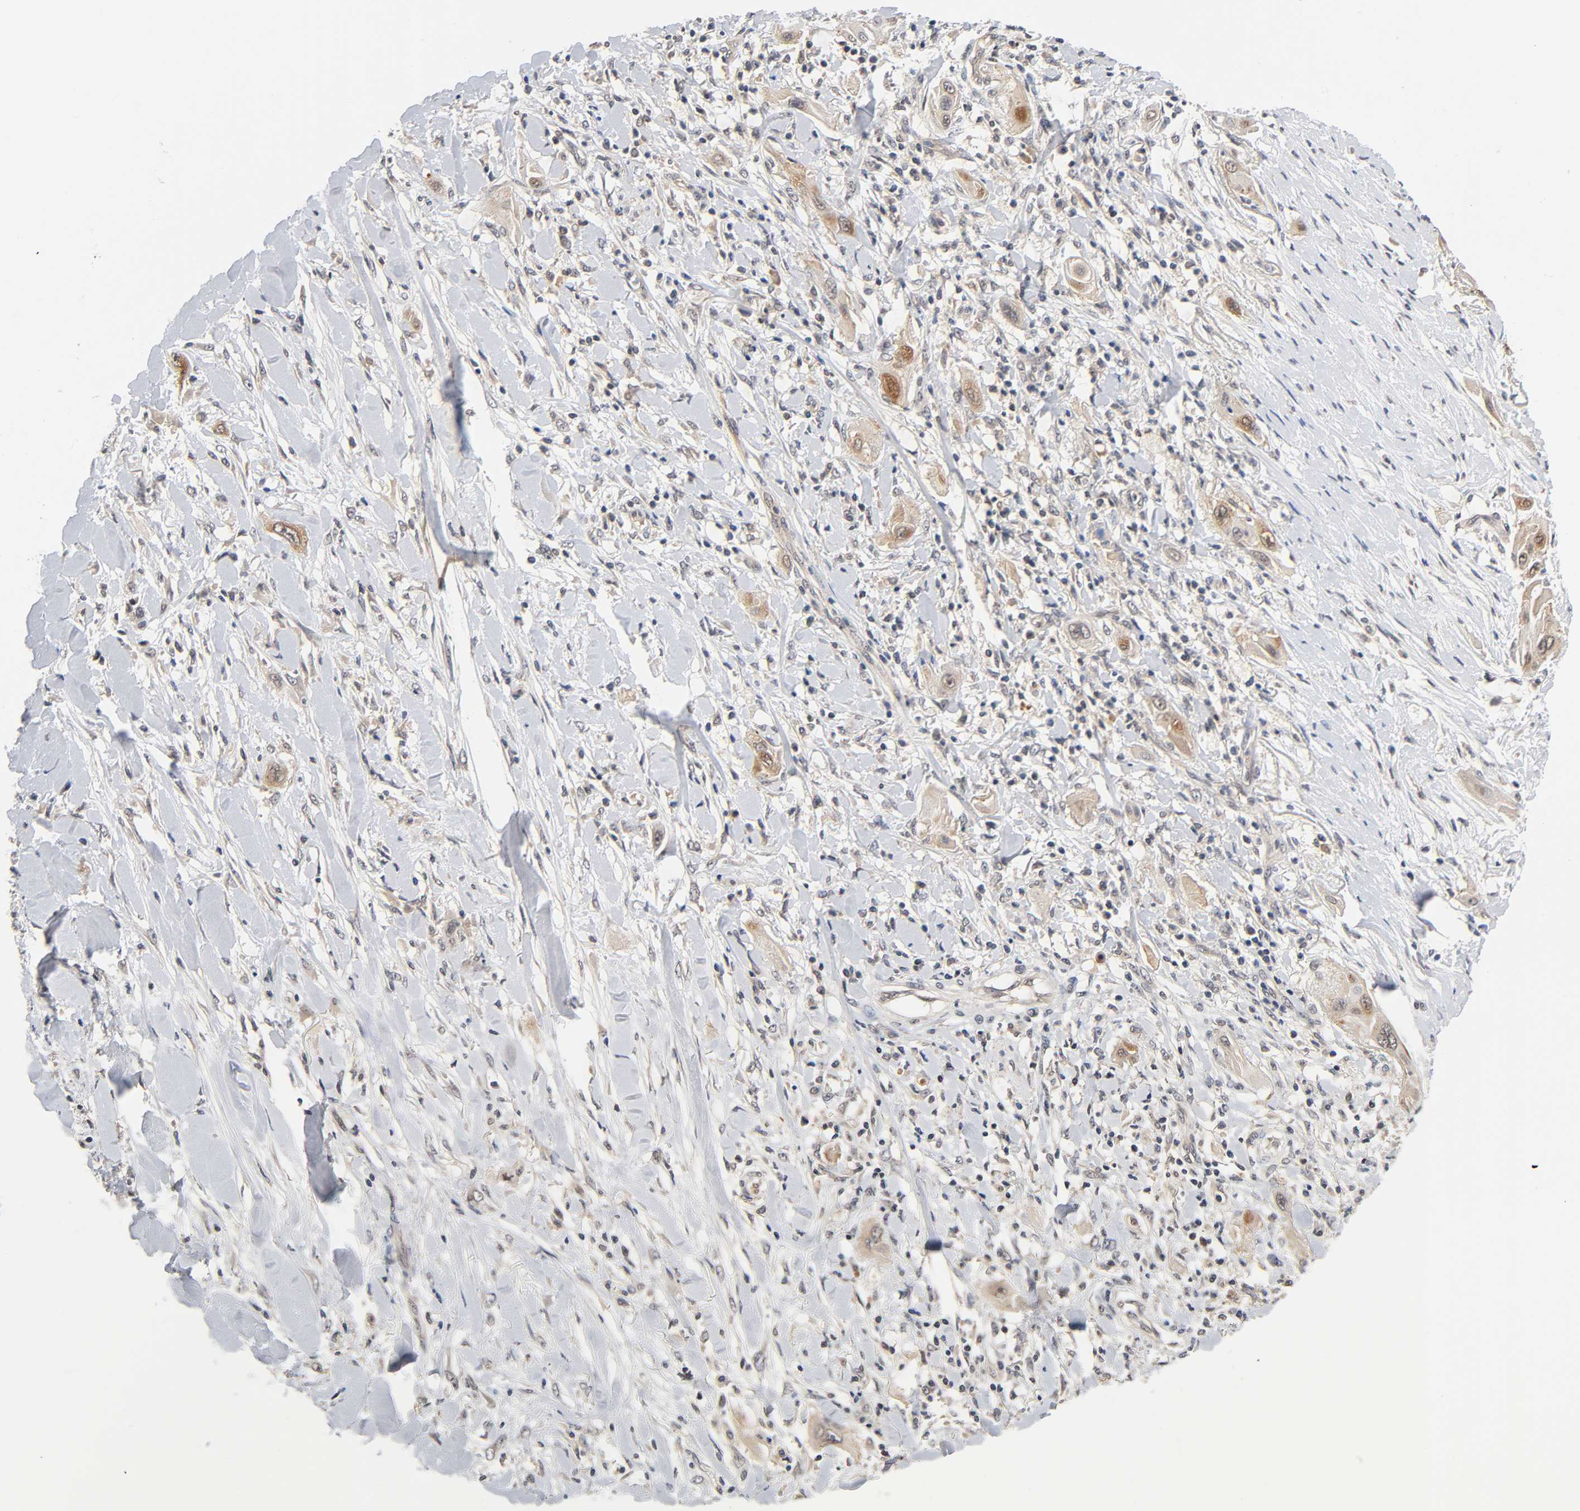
{"staining": {"intensity": "weak", "quantity": "25%-75%", "location": "cytoplasmic/membranous"}, "tissue": "lung cancer", "cell_type": "Tumor cells", "image_type": "cancer", "snomed": [{"axis": "morphology", "description": "Squamous cell carcinoma, NOS"}, {"axis": "topography", "description": "Lung"}], "caption": "Human lung cancer stained with a protein marker exhibits weak staining in tumor cells.", "gene": "PRKAB1", "patient": {"sex": "female", "age": 47}}